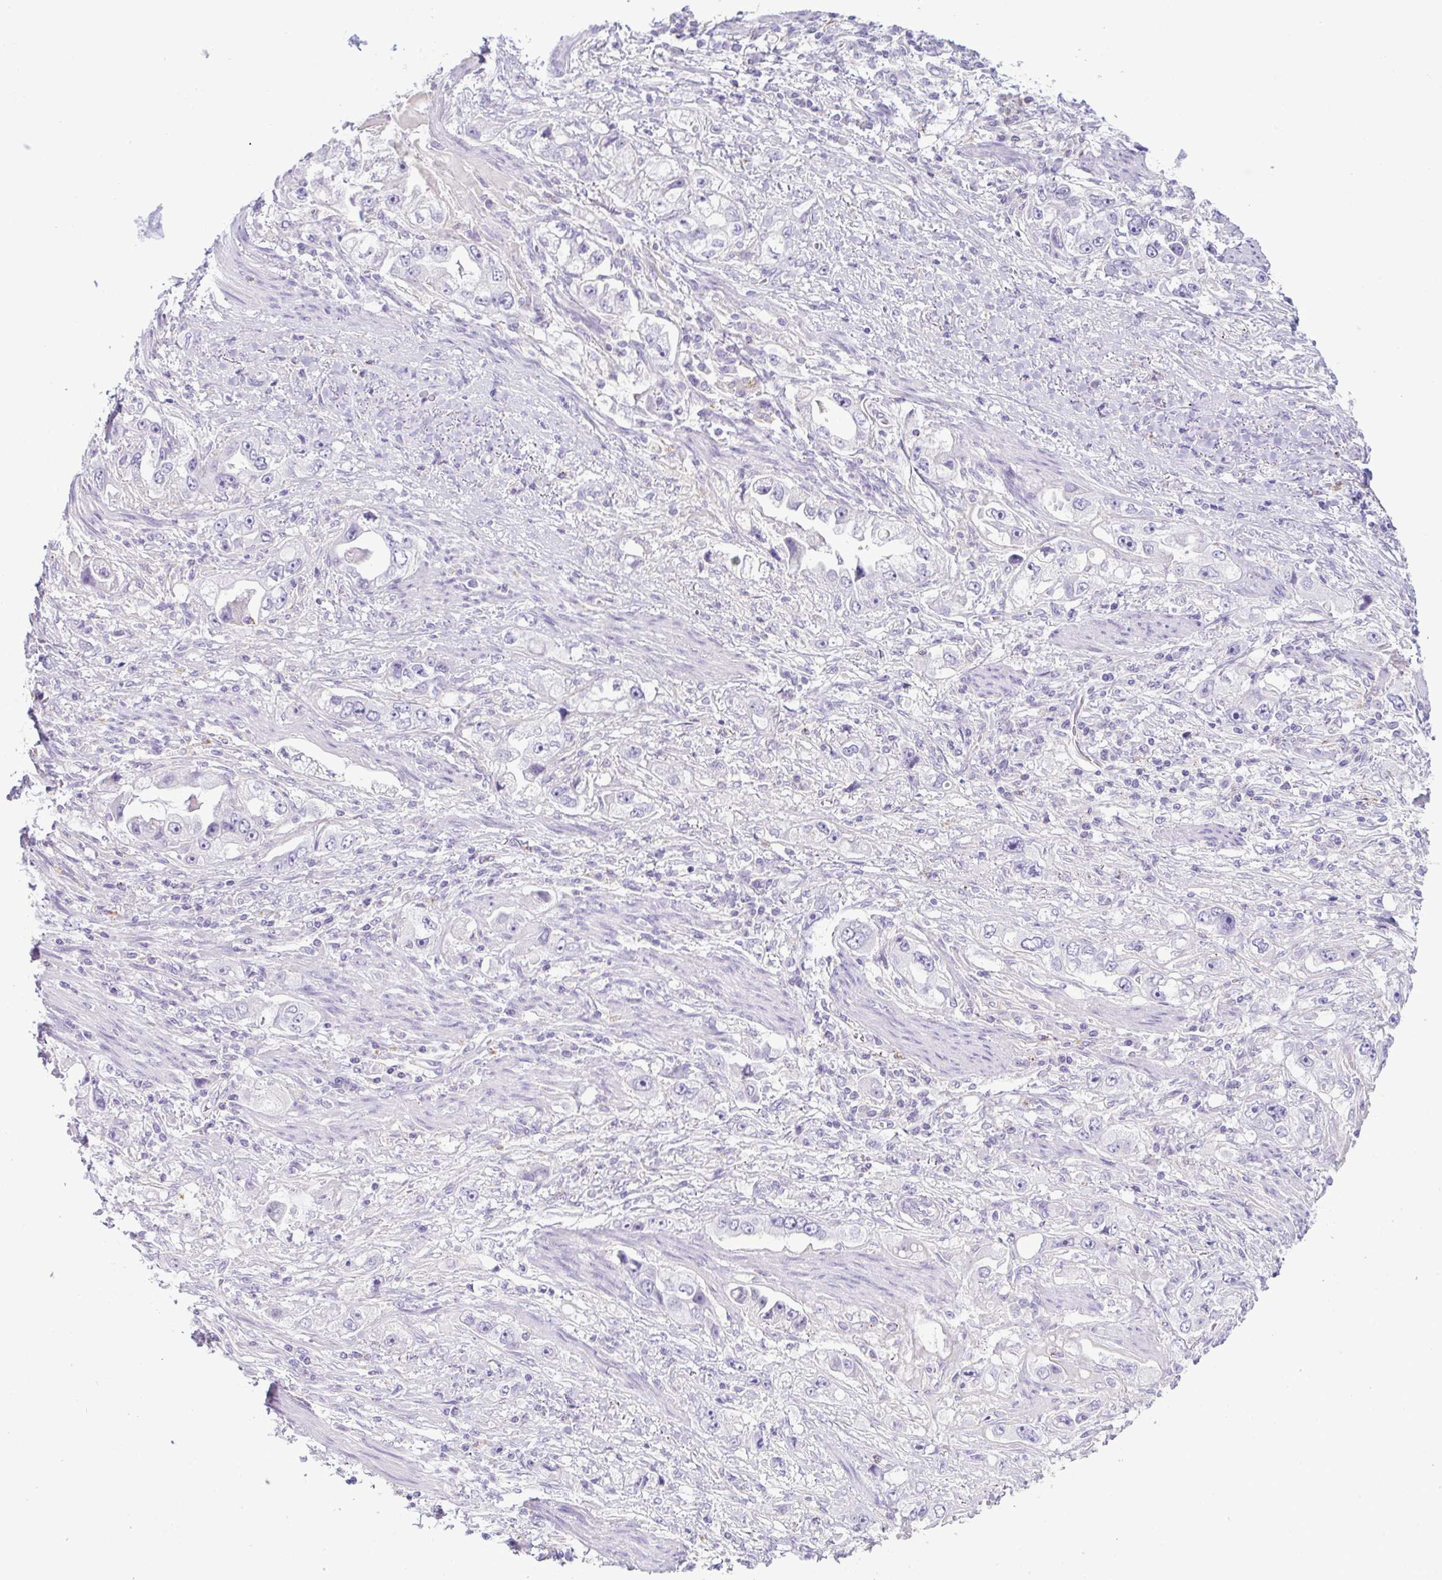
{"staining": {"intensity": "negative", "quantity": "none", "location": "none"}, "tissue": "stomach cancer", "cell_type": "Tumor cells", "image_type": "cancer", "snomed": [{"axis": "morphology", "description": "Adenocarcinoma, NOS"}, {"axis": "topography", "description": "Stomach, lower"}], "caption": "Immunohistochemical staining of stomach cancer (adenocarcinoma) displays no significant expression in tumor cells.", "gene": "XCL1", "patient": {"sex": "female", "age": 93}}